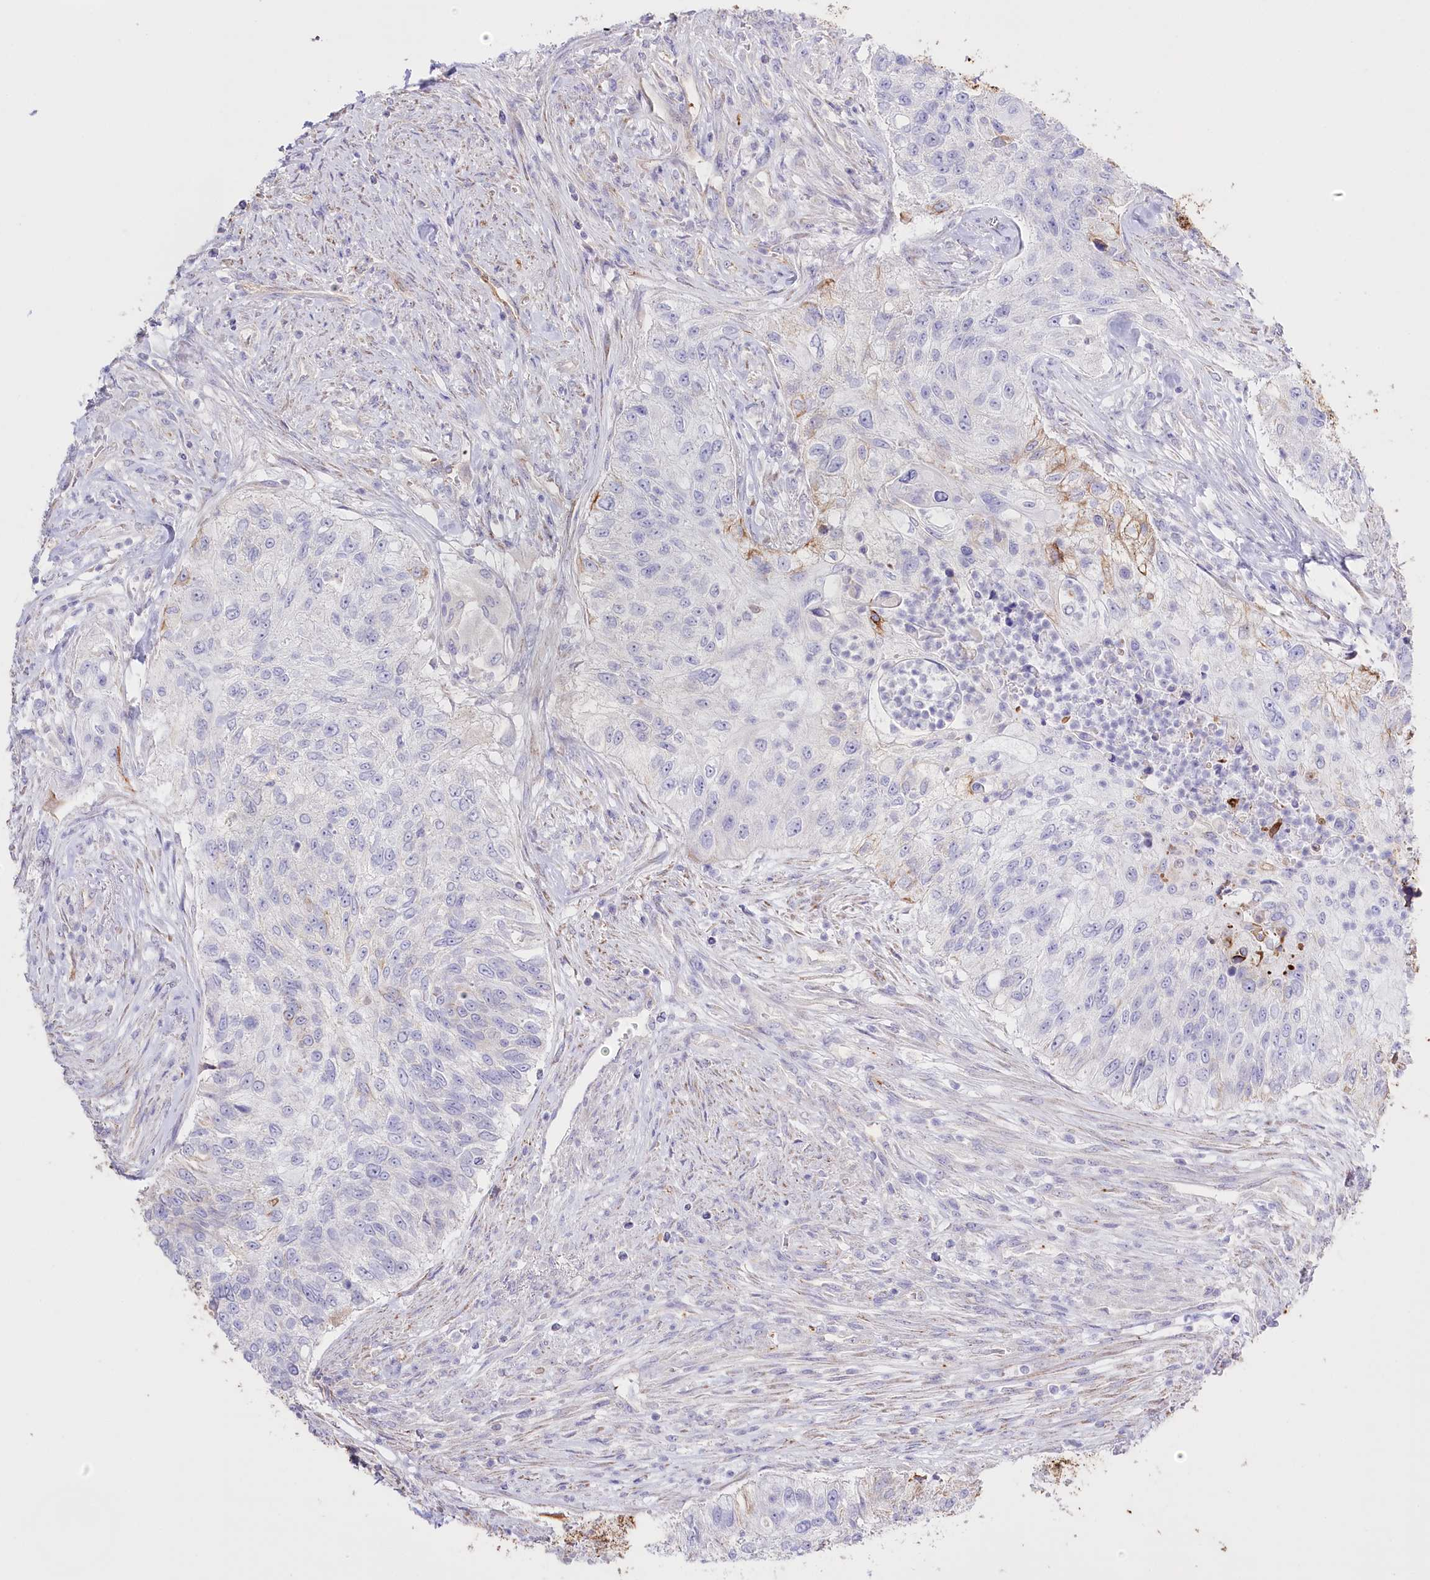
{"staining": {"intensity": "moderate", "quantity": "<25%", "location": "cytoplasmic/membranous"}, "tissue": "urothelial cancer", "cell_type": "Tumor cells", "image_type": "cancer", "snomed": [{"axis": "morphology", "description": "Urothelial carcinoma, High grade"}, {"axis": "topography", "description": "Urinary bladder"}], "caption": "High-grade urothelial carcinoma stained with a brown dye displays moderate cytoplasmic/membranous positive staining in about <25% of tumor cells.", "gene": "SLC39A10", "patient": {"sex": "female", "age": 60}}